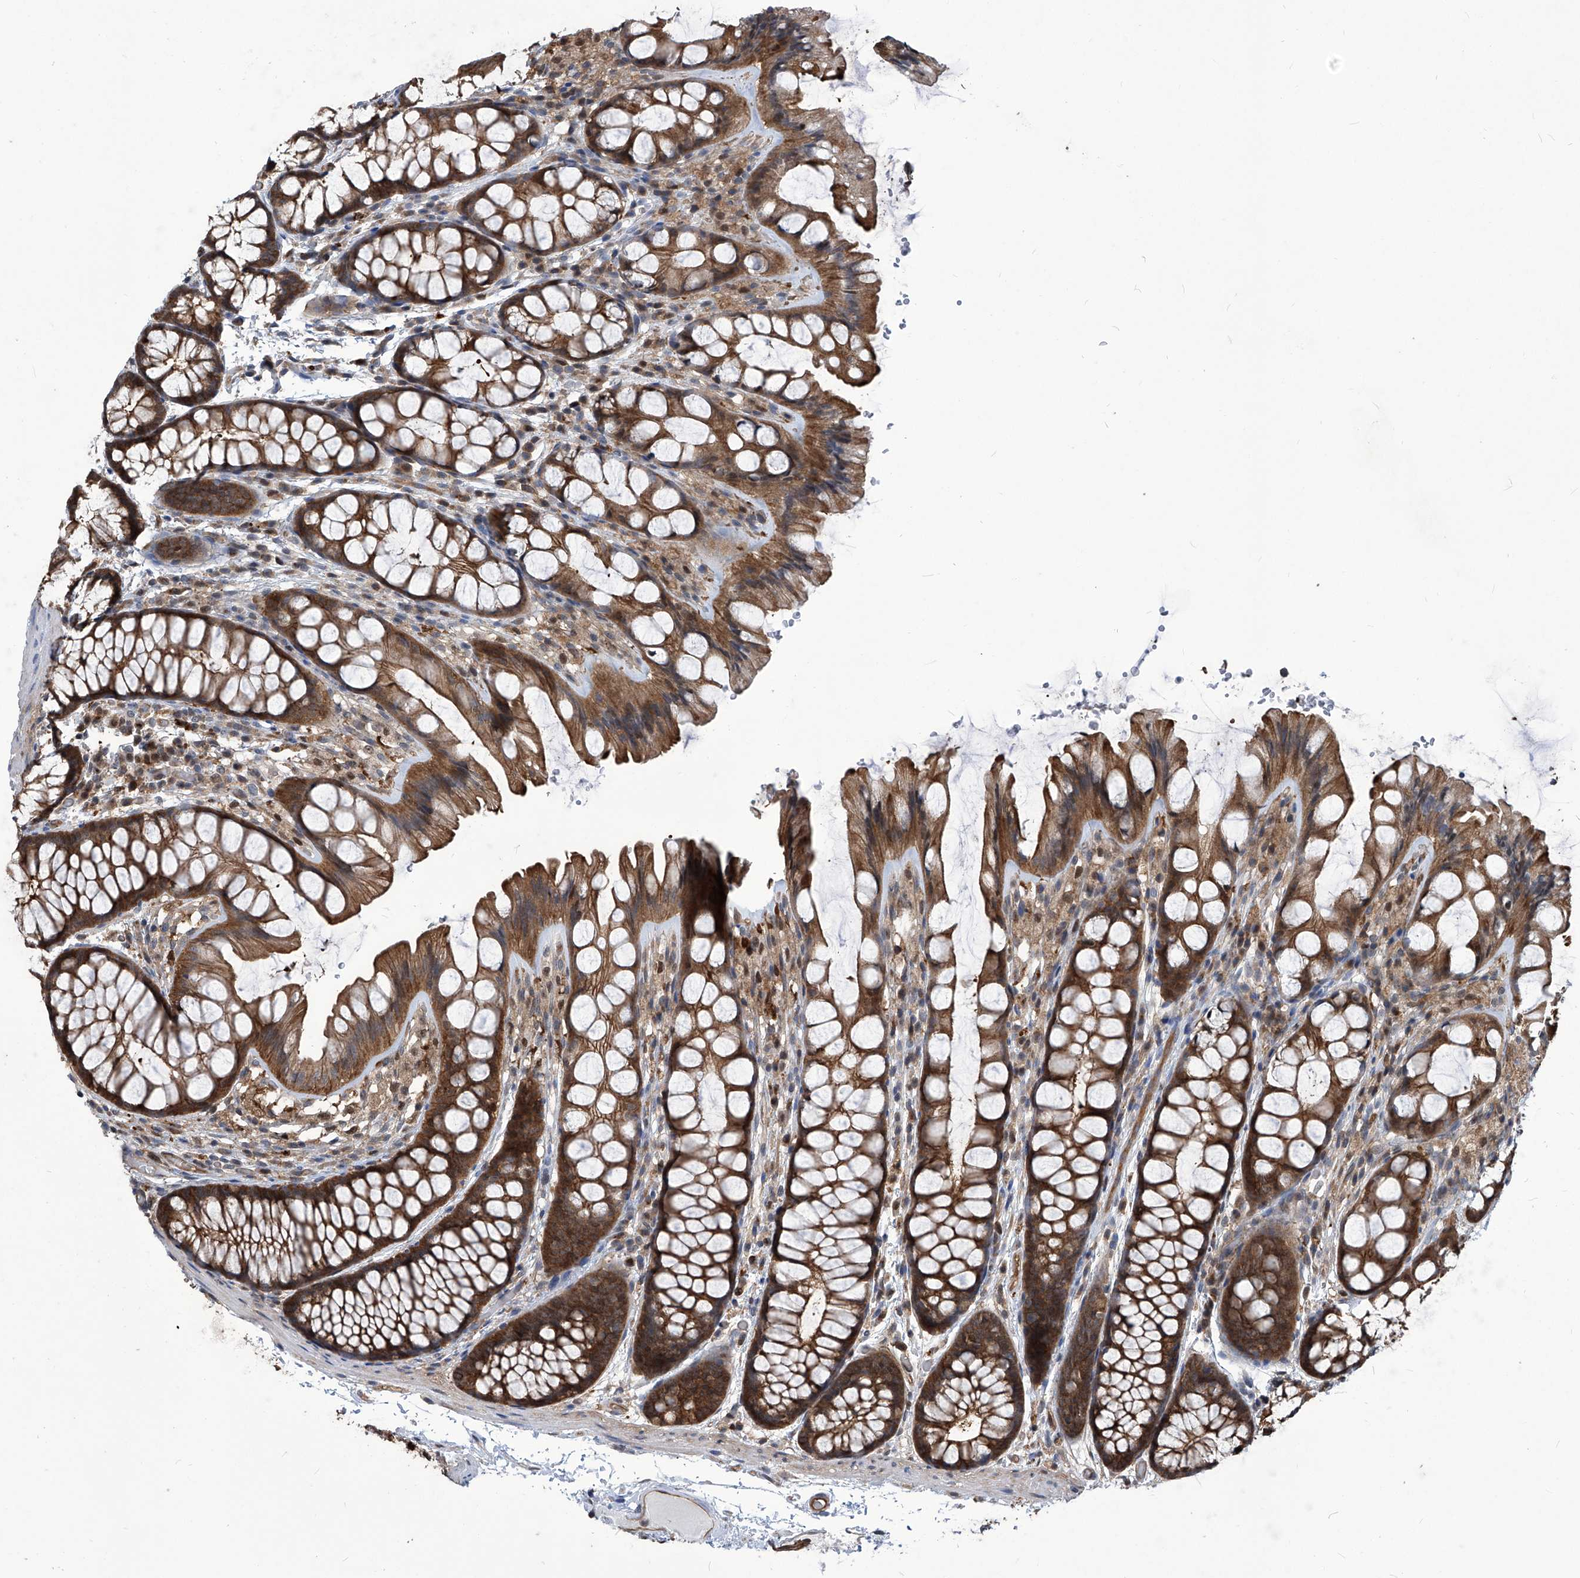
{"staining": {"intensity": "moderate", "quantity": ">75%", "location": "cytoplasmic/membranous"}, "tissue": "colon", "cell_type": "Endothelial cells", "image_type": "normal", "snomed": [{"axis": "morphology", "description": "Normal tissue, NOS"}, {"axis": "topography", "description": "Colon"}], "caption": "Colon stained with a brown dye exhibits moderate cytoplasmic/membranous positive positivity in about >75% of endothelial cells.", "gene": "PSMB1", "patient": {"sex": "male", "age": 47}}